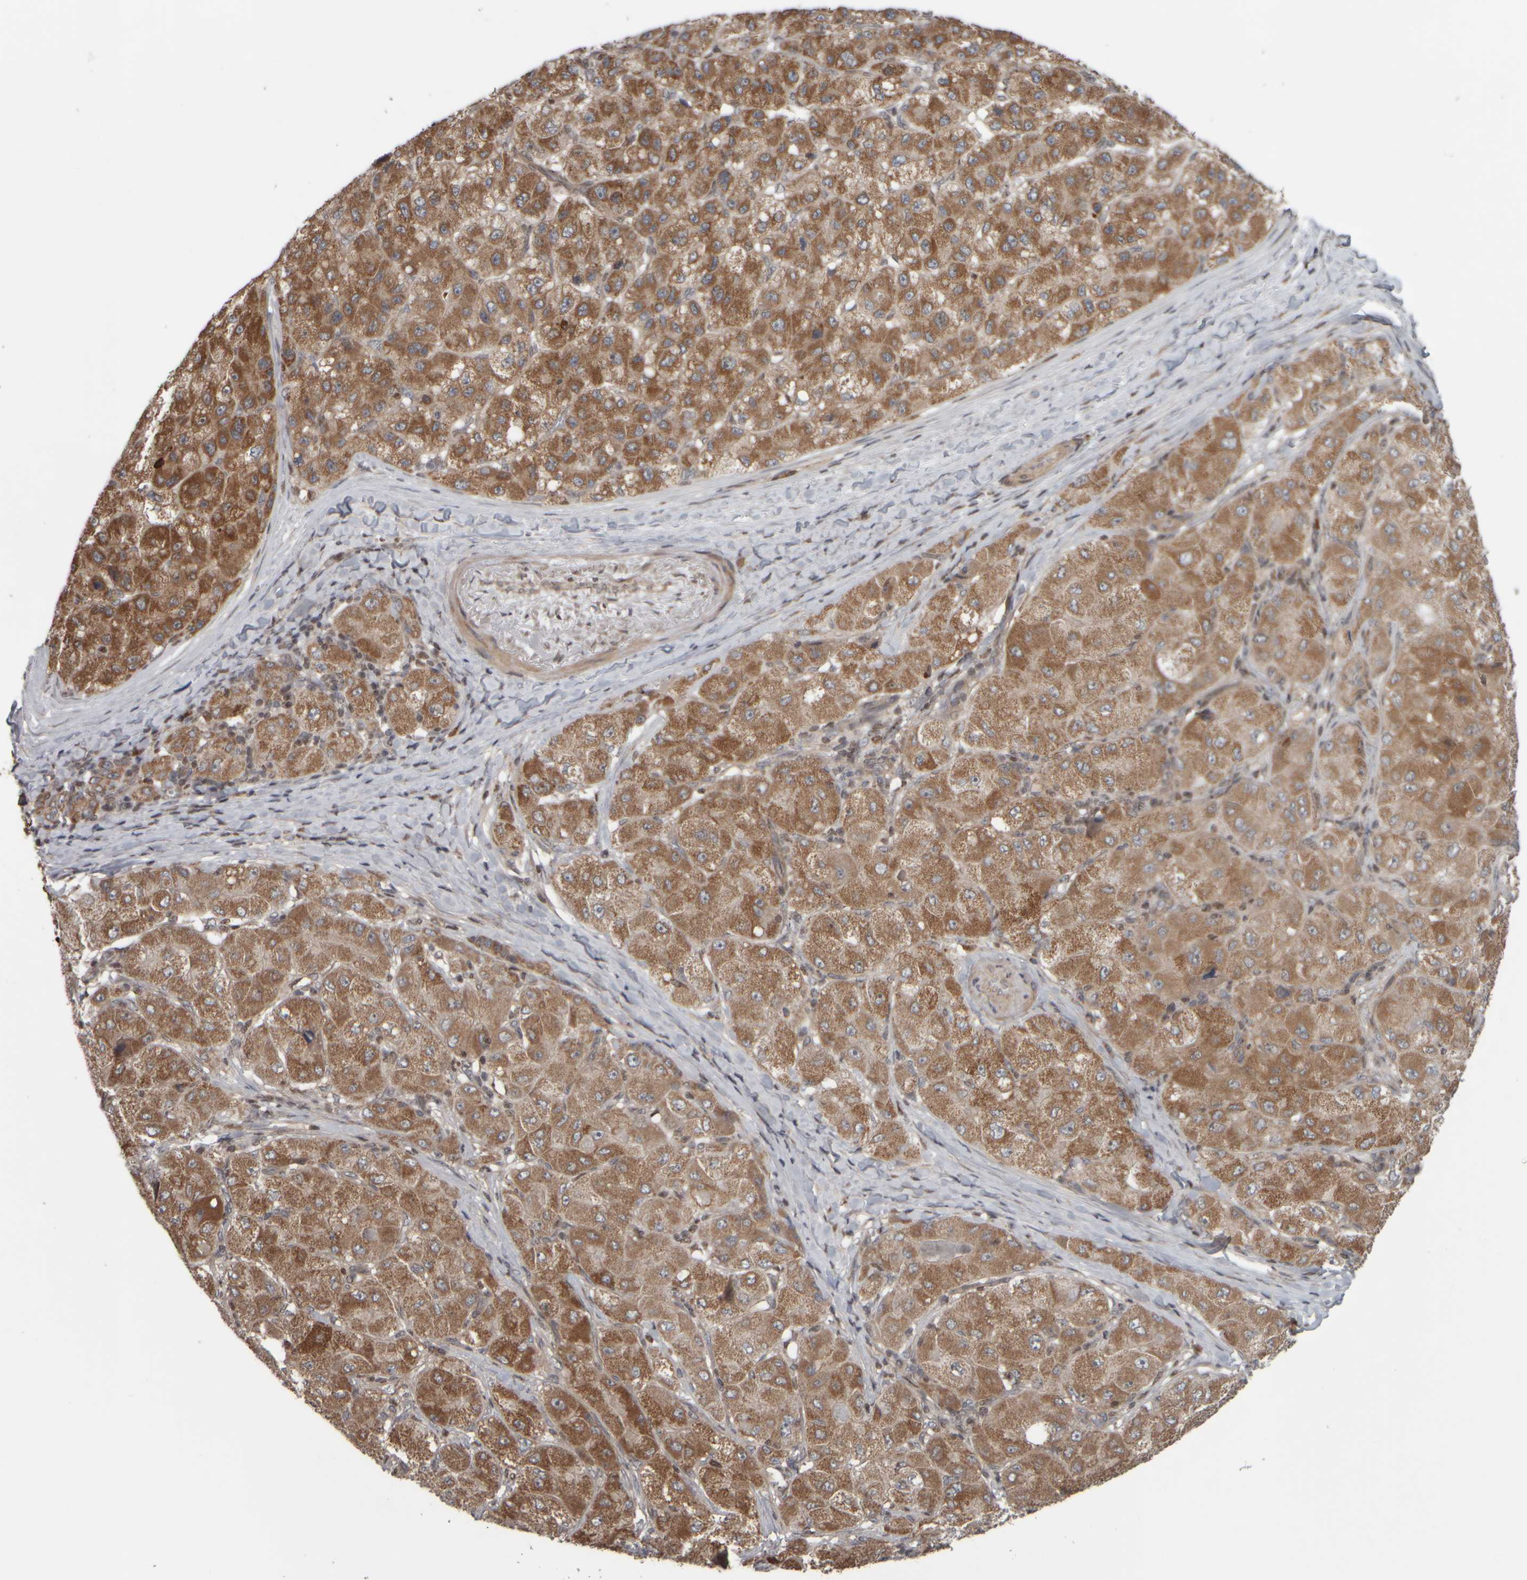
{"staining": {"intensity": "moderate", "quantity": ">75%", "location": "cytoplasmic/membranous"}, "tissue": "liver cancer", "cell_type": "Tumor cells", "image_type": "cancer", "snomed": [{"axis": "morphology", "description": "Carcinoma, Hepatocellular, NOS"}, {"axis": "topography", "description": "Liver"}], "caption": "Liver cancer was stained to show a protein in brown. There is medium levels of moderate cytoplasmic/membranous positivity in about >75% of tumor cells.", "gene": "CWC27", "patient": {"sex": "male", "age": 80}}